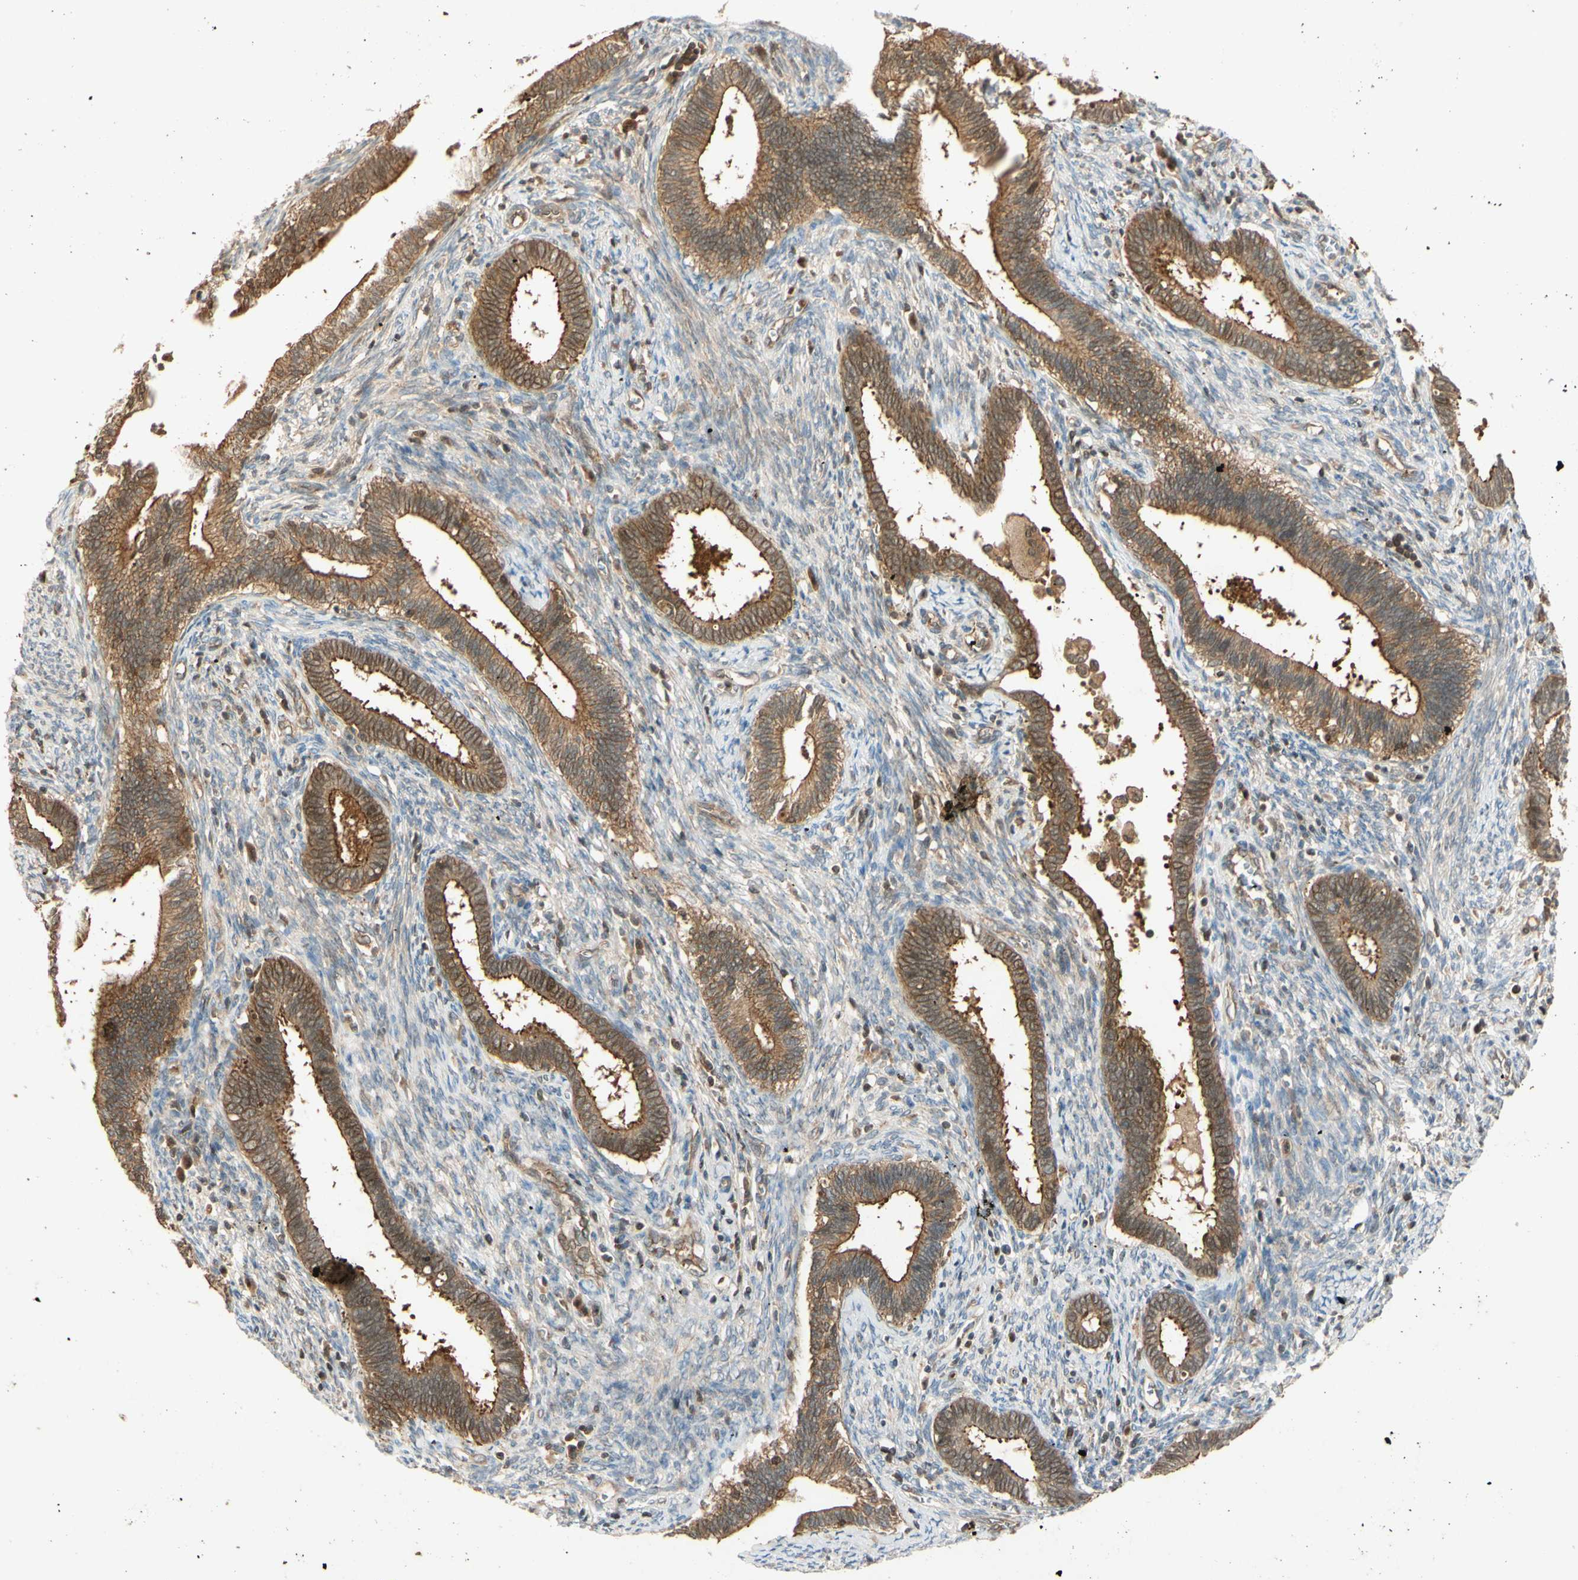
{"staining": {"intensity": "moderate", "quantity": ">75%", "location": "cytoplasmic/membranous"}, "tissue": "cervical cancer", "cell_type": "Tumor cells", "image_type": "cancer", "snomed": [{"axis": "morphology", "description": "Adenocarcinoma, NOS"}, {"axis": "topography", "description": "Cervix"}], "caption": "Protein analysis of cervical cancer (adenocarcinoma) tissue shows moderate cytoplasmic/membranous expression in approximately >75% of tumor cells.", "gene": "EPHA8", "patient": {"sex": "female", "age": 44}}